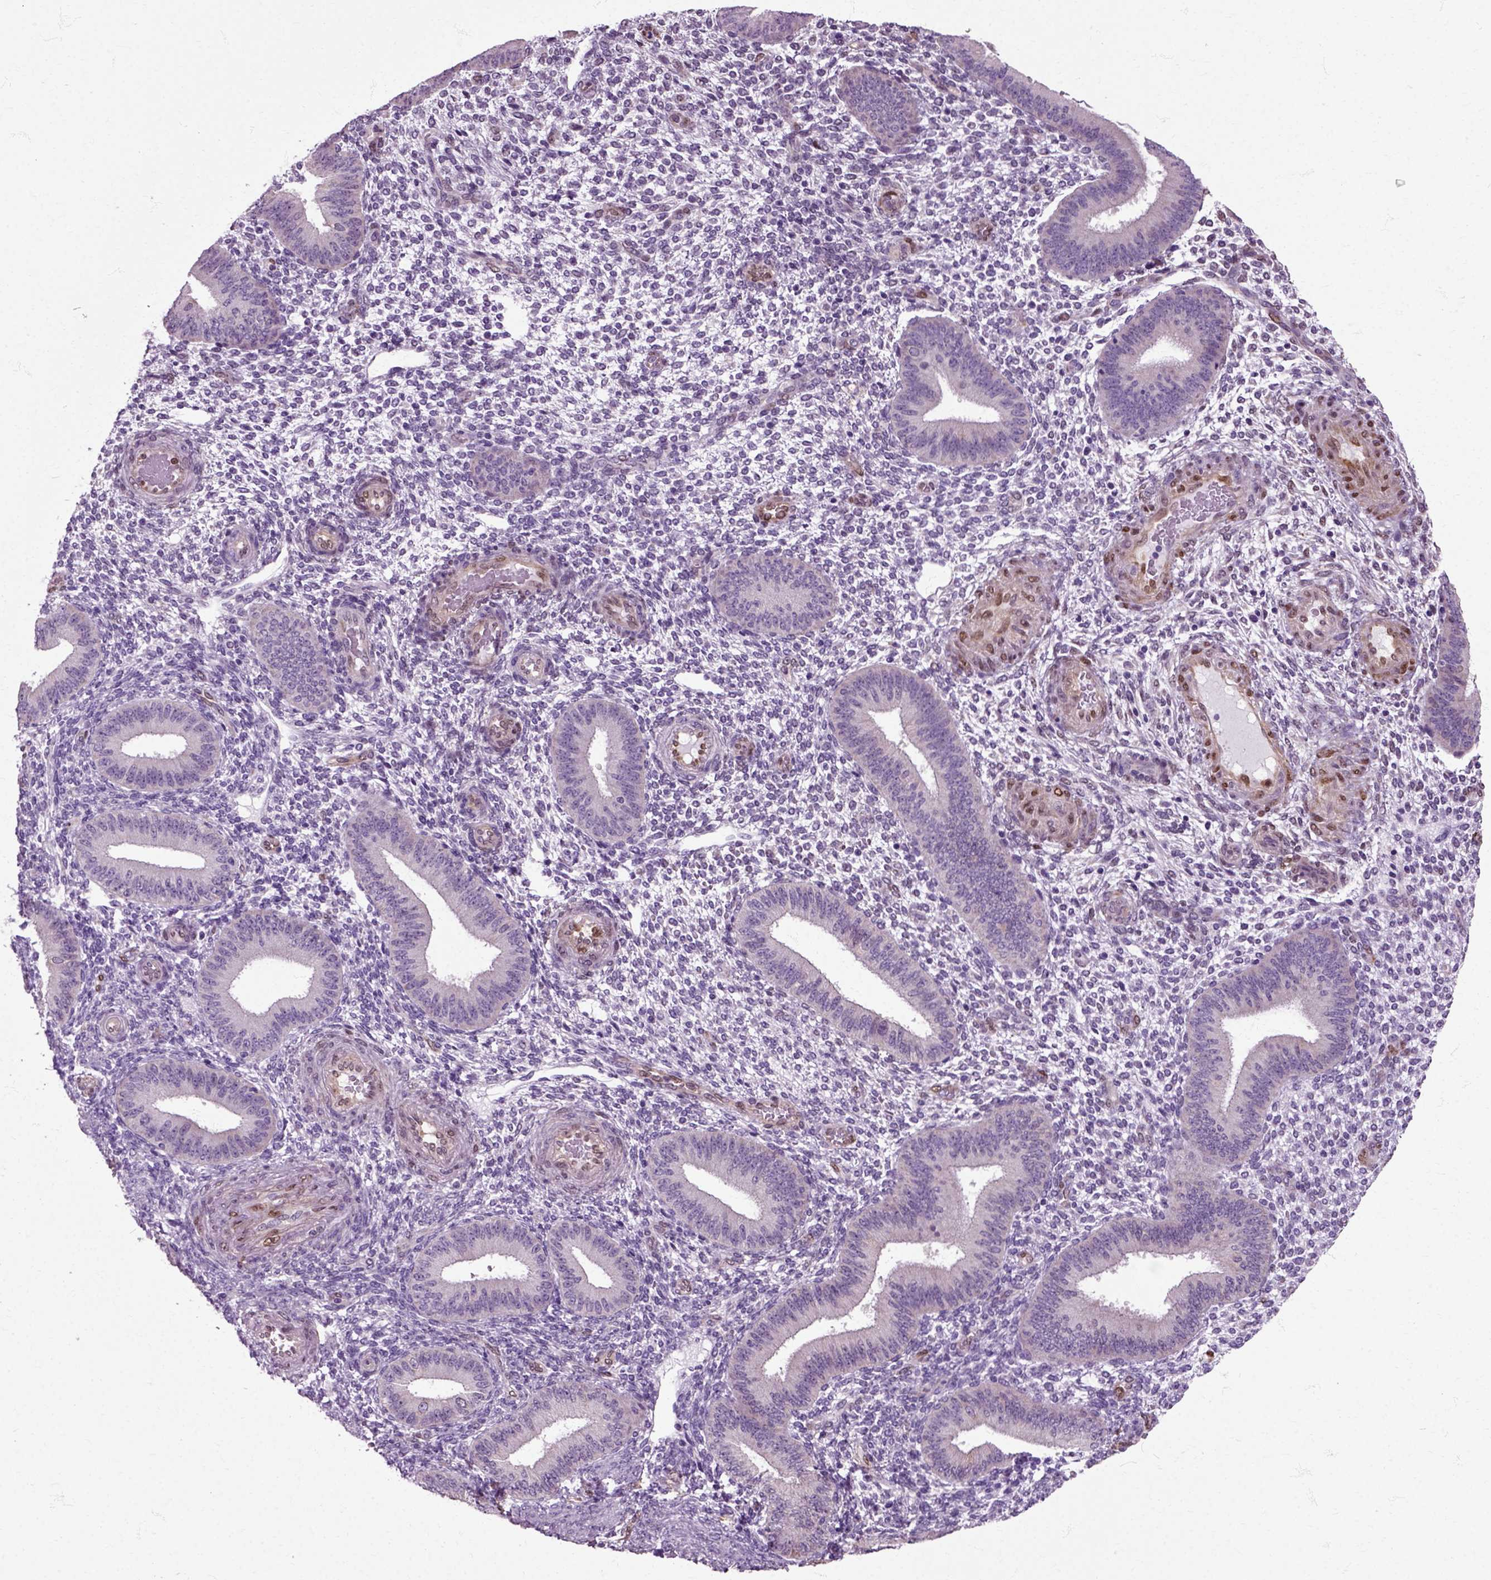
{"staining": {"intensity": "negative", "quantity": "none", "location": "none"}, "tissue": "endometrium", "cell_type": "Cells in endometrial stroma", "image_type": "normal", "snomed": [{"axis": "morphology", "description": "Normal tissue, NOS"}, {"axis": "topography", "description": "Endometrium"}], "caption": "Protein analysis of normal endometrium demonstrates no significant positivity in cells in endometrial stroma.", "gene": "HSPA2", "patient": {"sex": "female", "age": 39}}